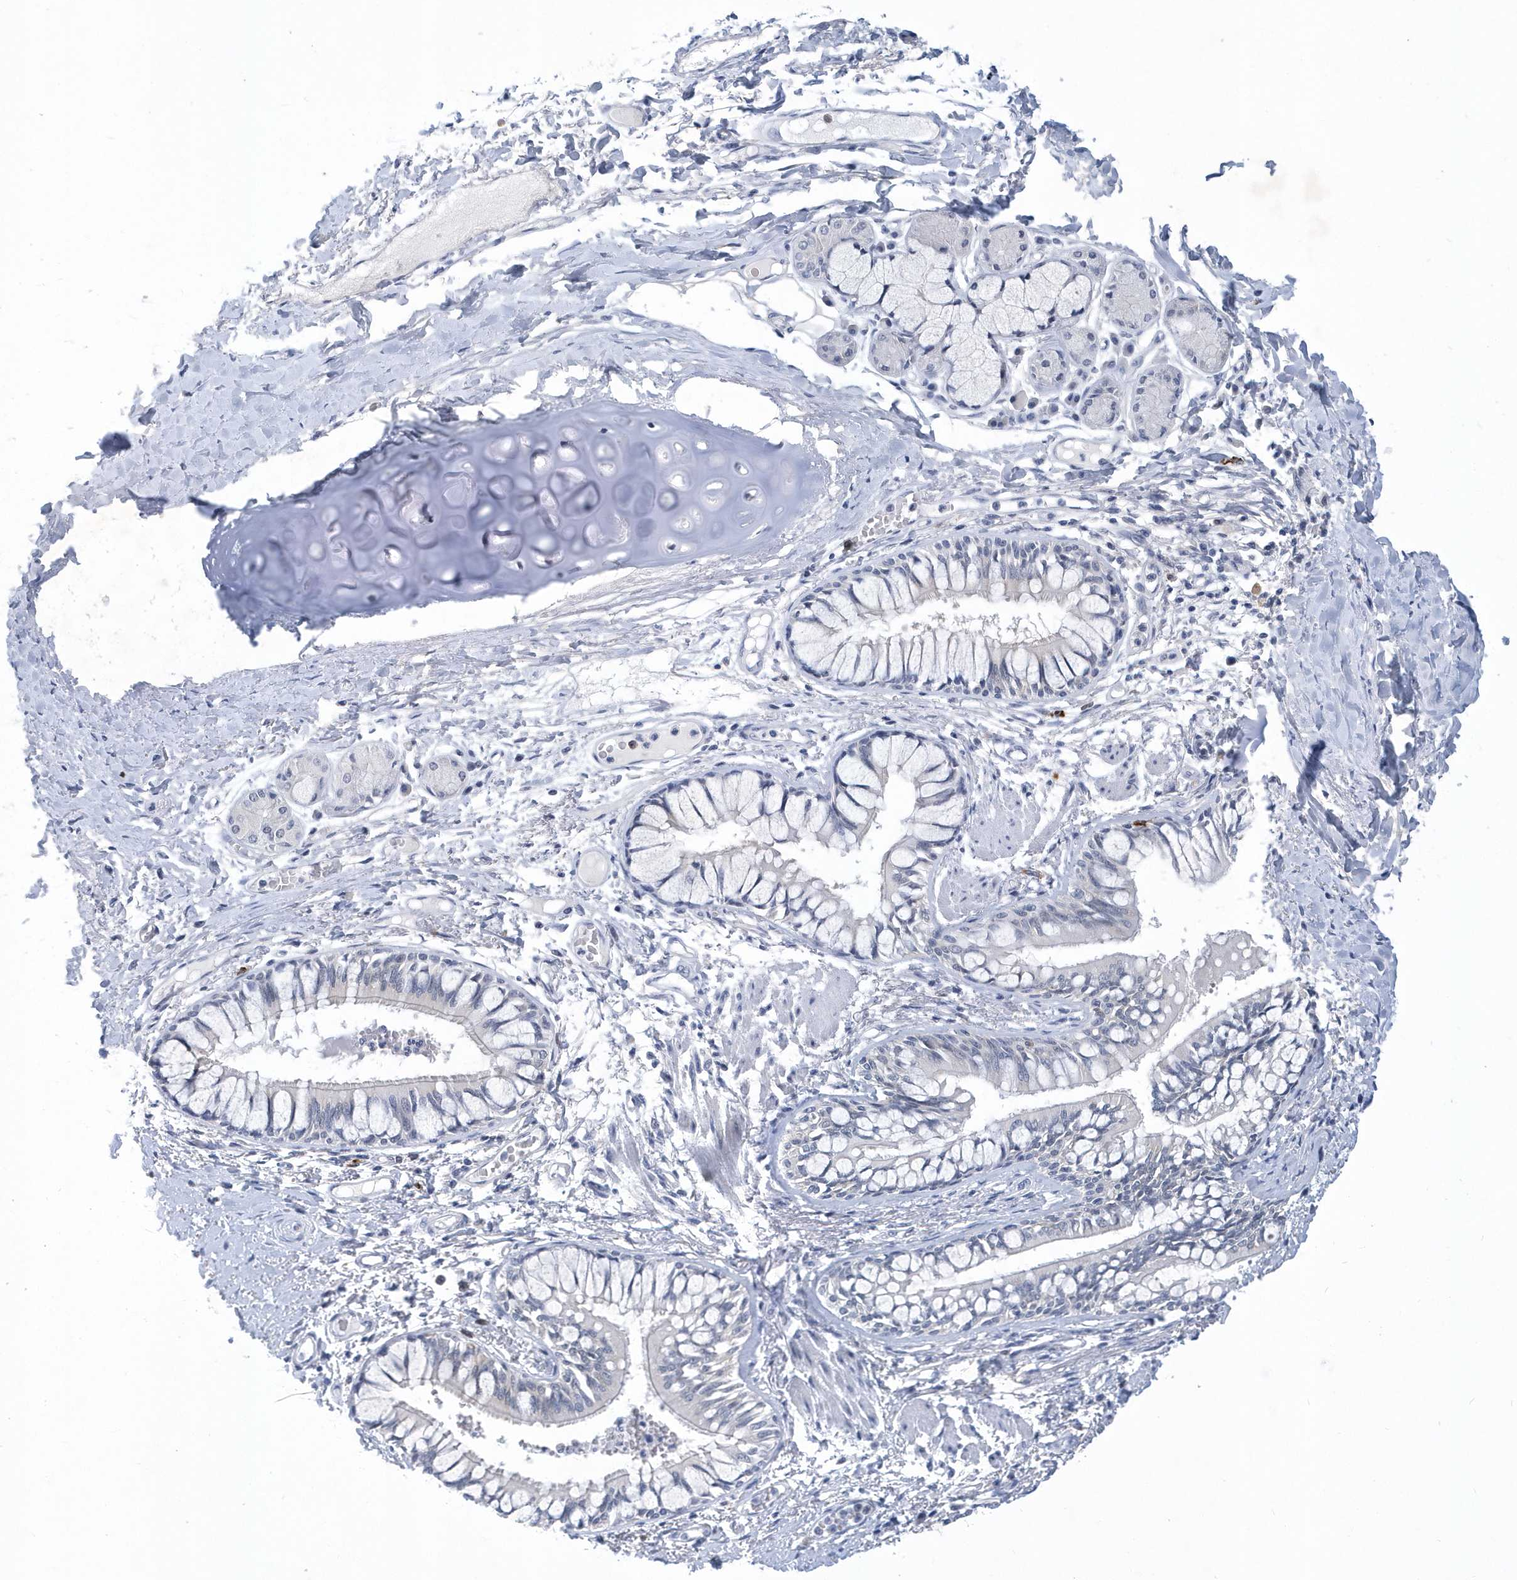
{"staining": {"intensity": "negative", "quantity": "none", "location": "none"}, "tissue": "adipose tissue", "cell_type": "Adipocytes", "image_type": "normal", "snomed": [{"axis": "morphology", "description": "Normal tissue, NOS"}, {"axis": "topography", "description": "Cartilage tissue"}, {"axis": "topography", "description": "Bronchus"}, {"axis": "topography", "description": "Lung"}, {"axis": "topography", "description": "Peripheral nerve tissue"}], "caption": "DAB immunohistochemical staining of unremarkable adipose tissue exhibits no significant expression in adipocytes.", "gene": "SRGAP3", "patient": {"sex": "female", "age": 49}}